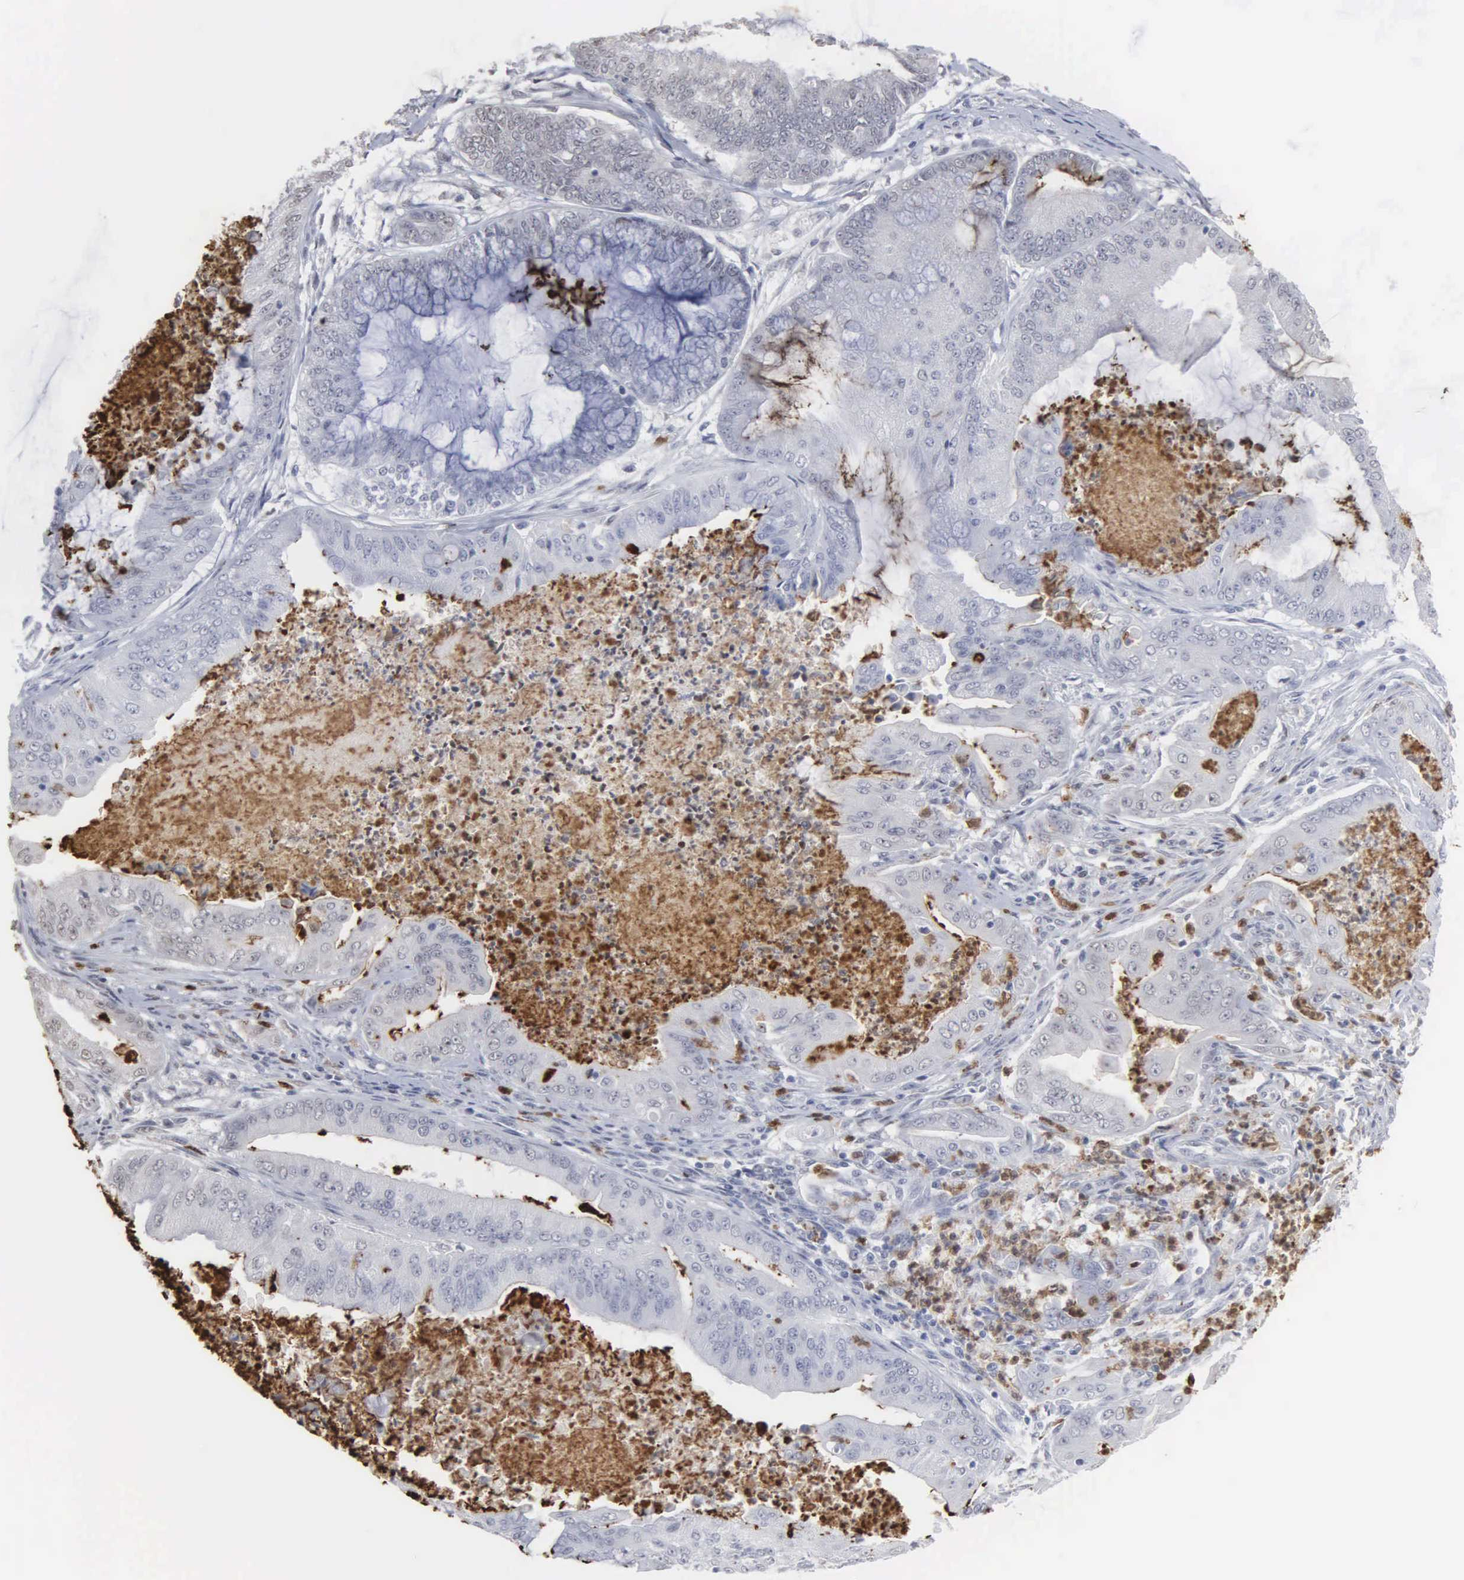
{"staining": {"intensity": "negative", "quantity": "none", "location": "none"}, "tissue": "endometrial cancer", "cell_type": "Tumor cells", "image_type": "cancer", "snomed": [{"axis": "morphology", "description": "Adenocarcinoma, NOS"}, {"axis": "topography", "description": "Endometrium"}], "caption": "Immunohistochemistry photomicrograph of endometrial cancer (adenocarcinoma) stained for a protein (brown), which reveals no expression in tumor cells.", "gene": "SPIN3", "patient": {"sex": "female", "age": 63}}